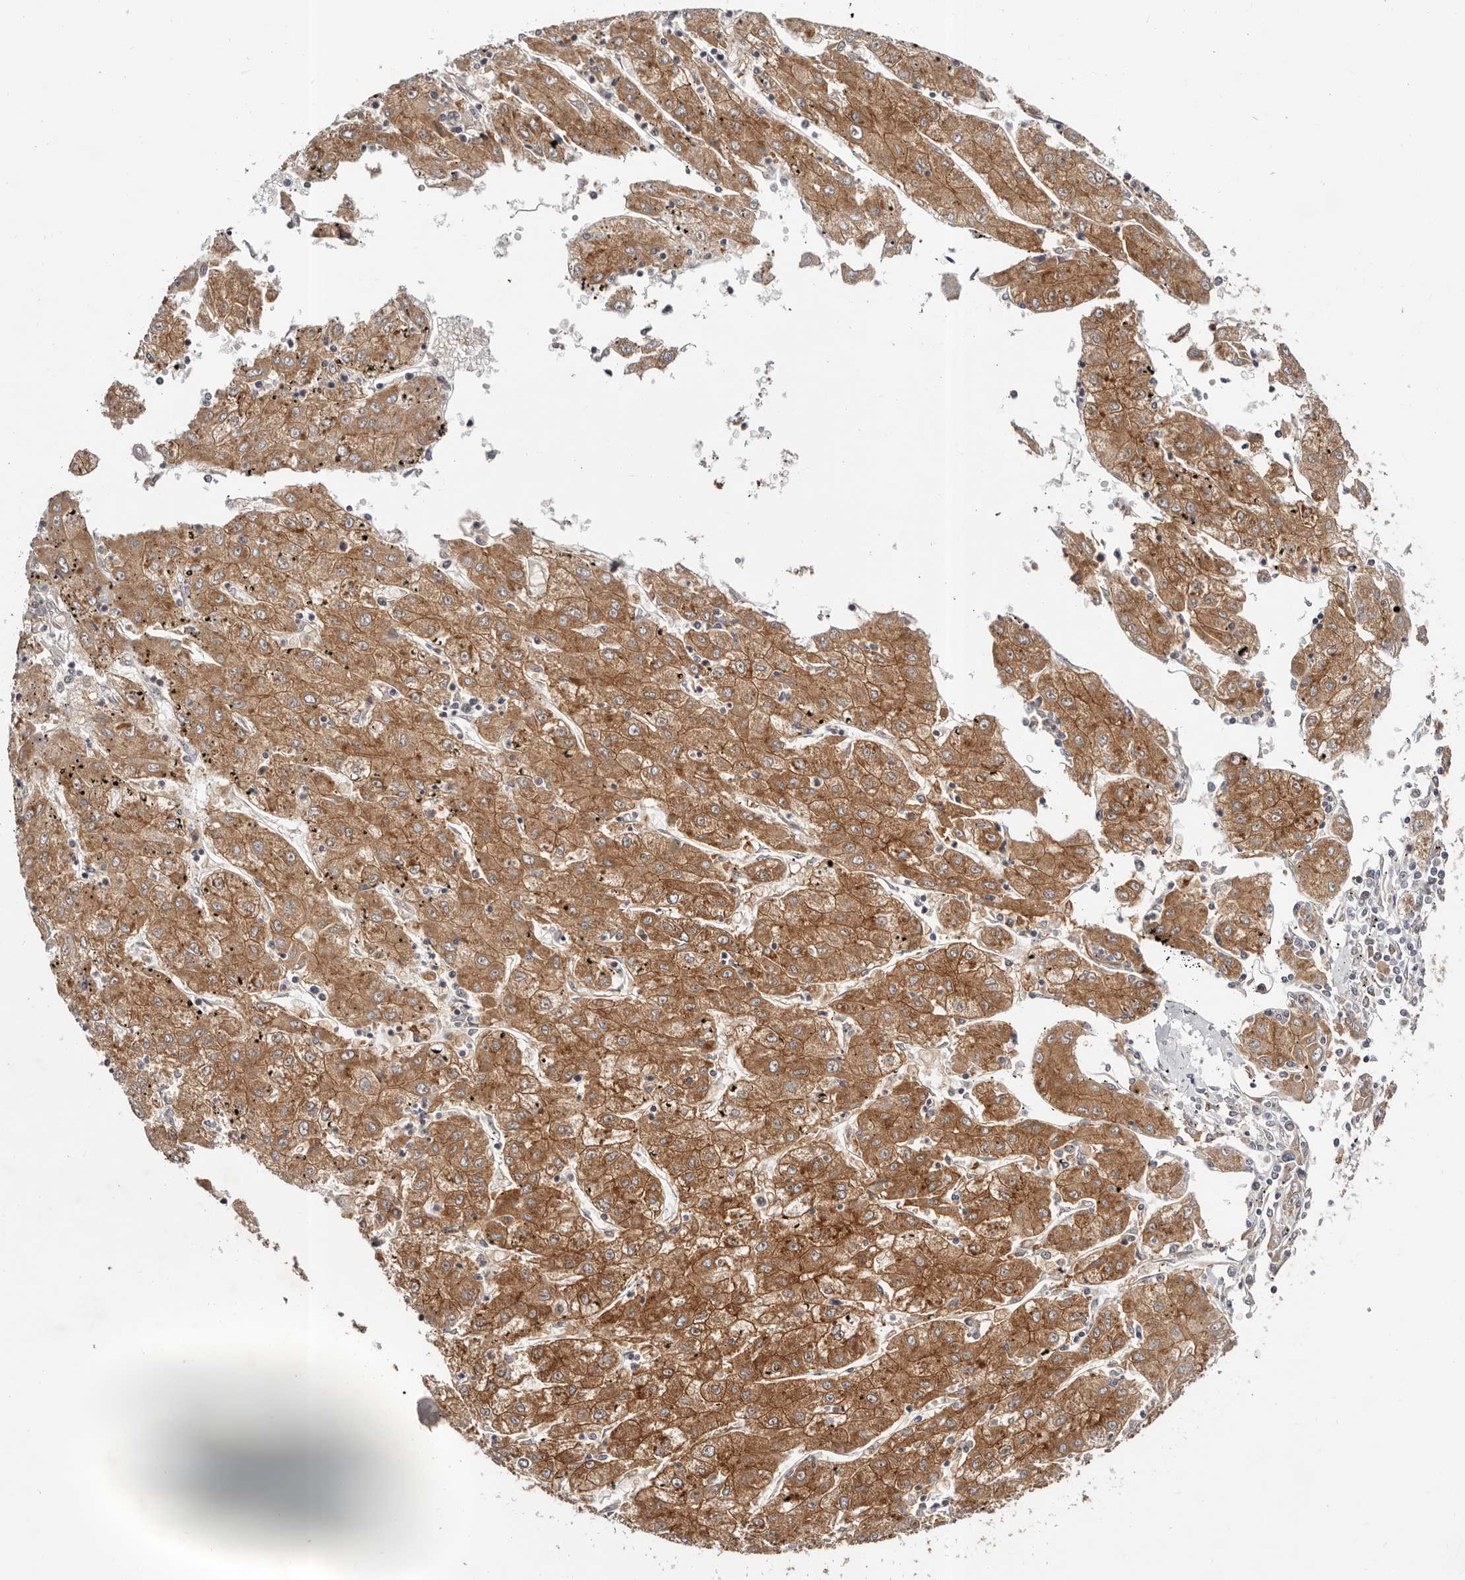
{"staining": {"intensity": "weak", "quantity": ">75%", "location": "cytoplasmic/membranous"}, "tissue": "liver cancer", "cell_type": "Tumor cells", "image_type": "cancer", "snomed": [{"axis": "morphology", "description": "Carcinoma, Hepatocellular, NOS"}, {"axis": "topography", "description": "Liver"}], "caption": "Tumor cells exhibit weak cytoplasmic/membranous positivity in approximately >75% of cells in hepatocellular carcinoma (liver).", "gene": "MICAL2", "patient": {"sex": "male", "age": 72}}